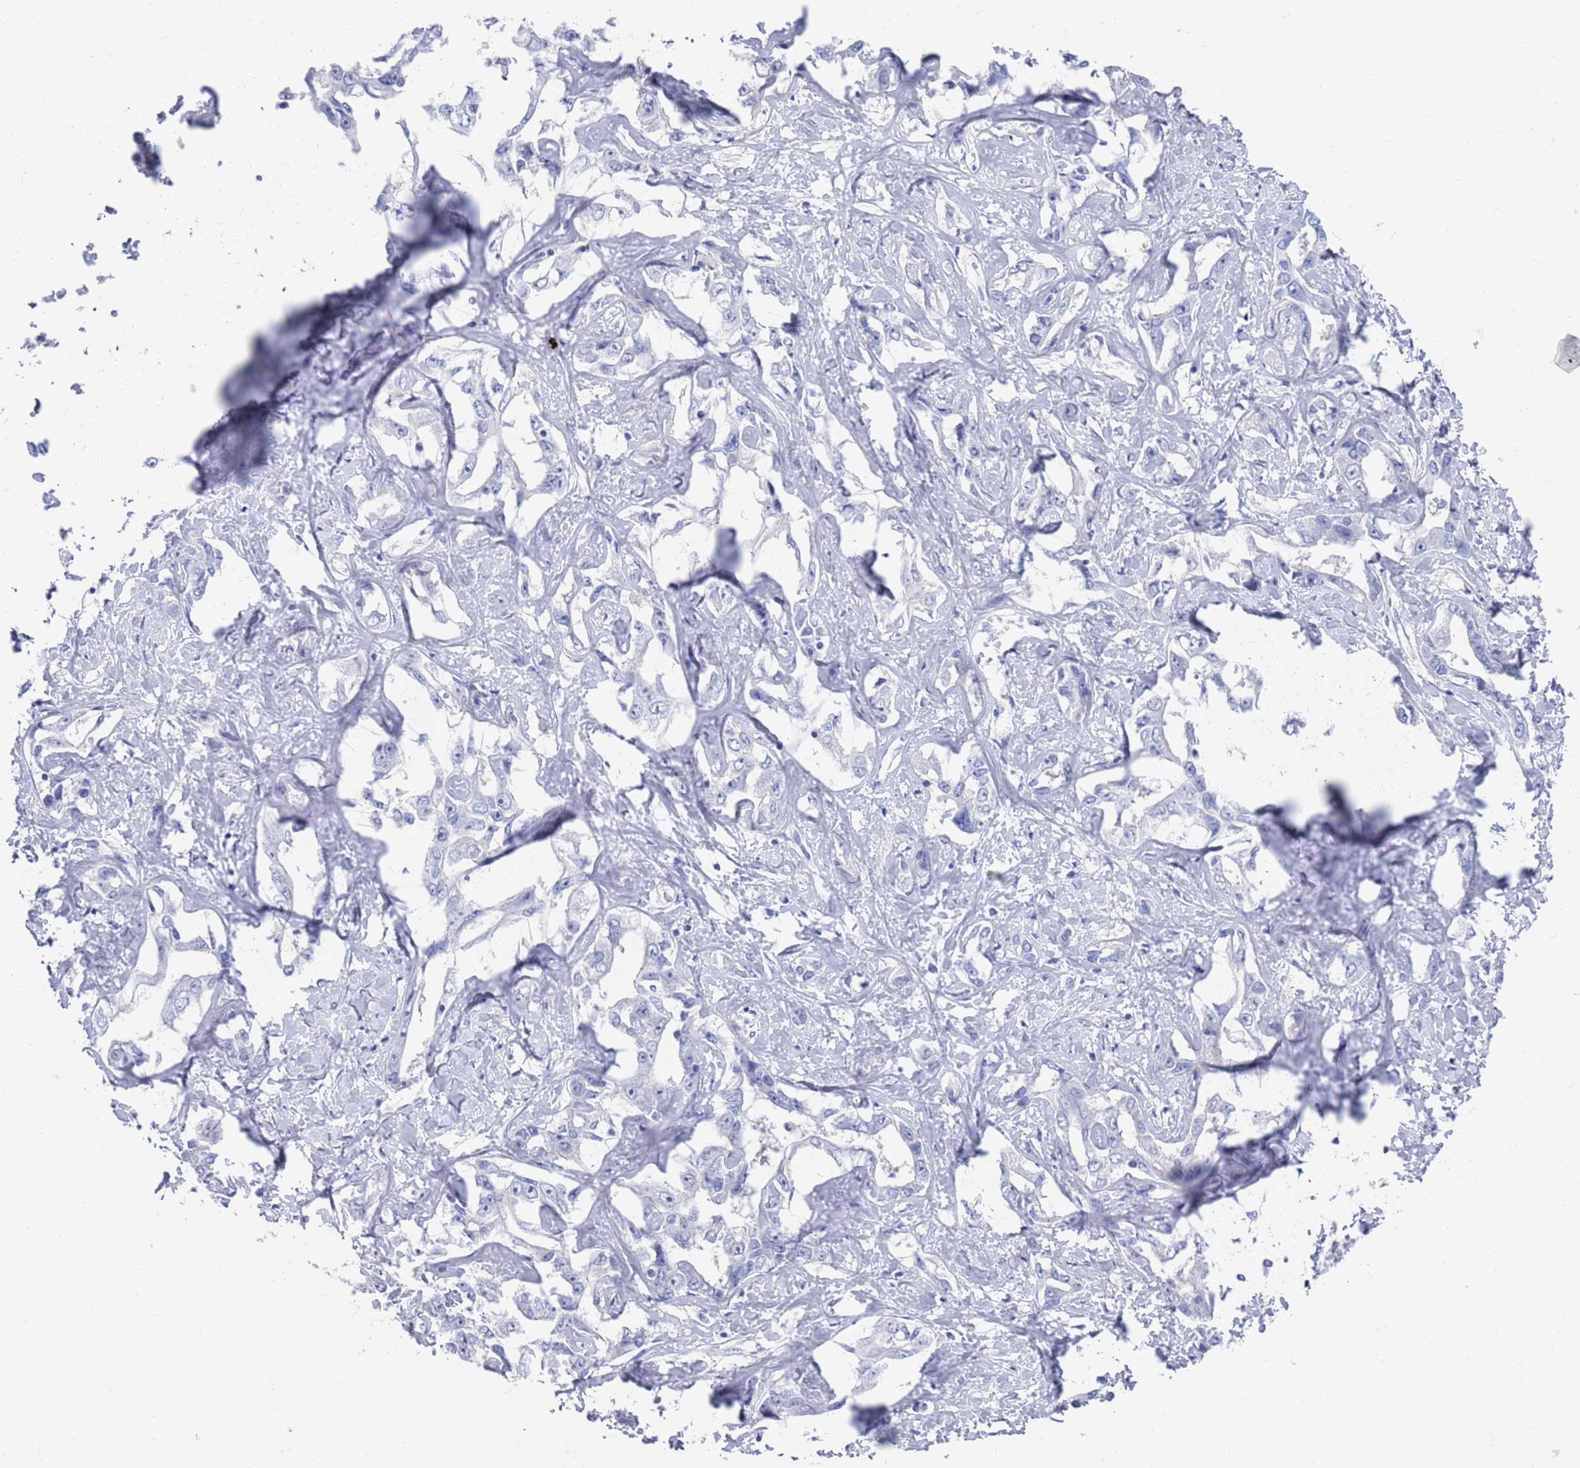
{"staining": {"intensity": "negative", "quantity": "none", "location": "none"}, "tissue": "liver cancer", "cell_type": "Tumor cells", "image_type": "cancer", "snomed": [{"axis": "morphology", "description": "Cholangiocarcinoma"}, {"axis": "topography", "description": "Liver"}], "caption": "Immunohistochemical staining of human cholangiocarcinoma (liver) reveals no significant staining in tumor cells.", "gene": "MTMR2", "patient": {"sex": "male", "age": 59}}